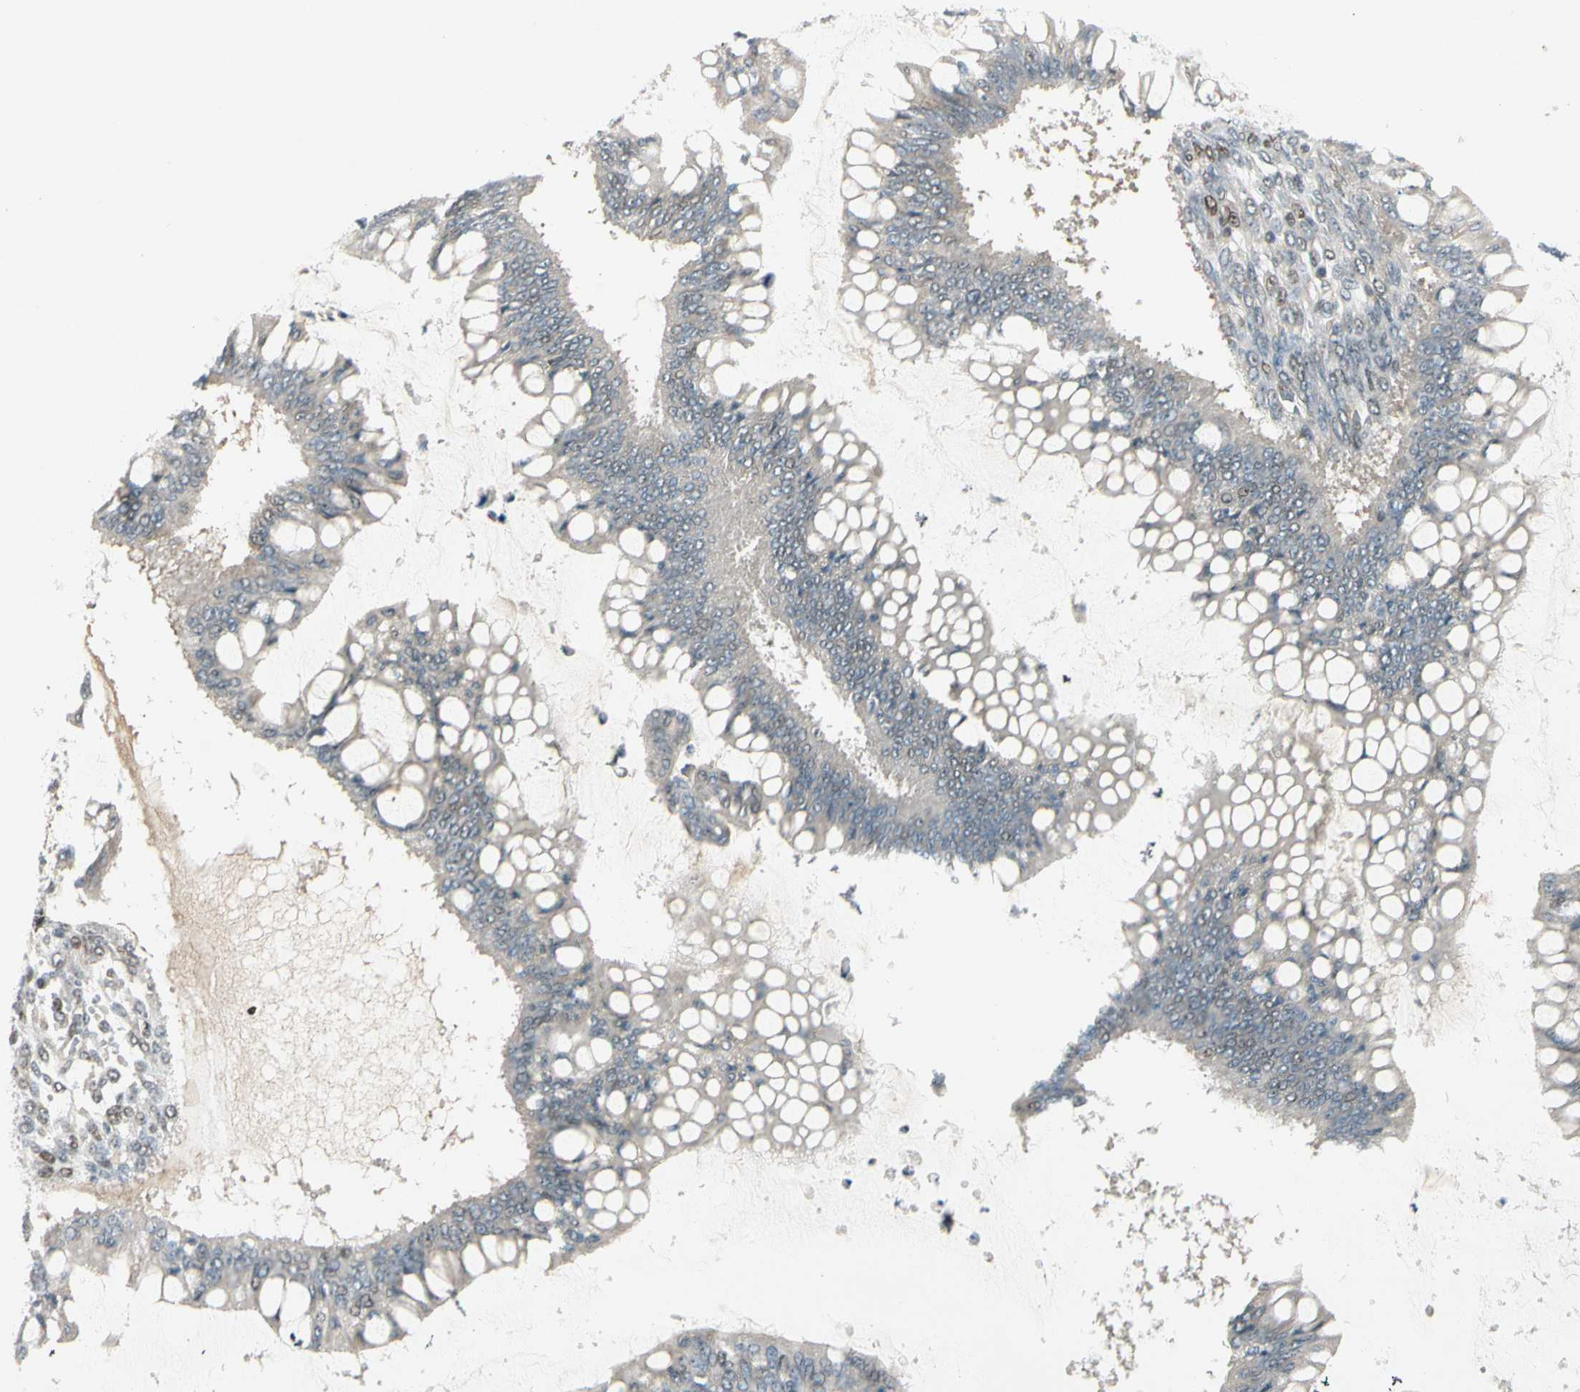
{"staining": {"intensity": "negative", "quantity": "none", "location": "none"}, "tissue": "ovarian cancer", "cell_type": "Tumor cells", "image_type": "cancer", "snomed": [{"axis": "morphology", "description": "Cystadenocarcinoma, mucinous, NOS"}, {"axis": "topography", "description": "Ovary"}], "caption": "Tumor cells are negative for brown protein staining in ovarian cancer (mucinous cystadenocarcinoma).", "gene": "GTF3A", "patient": {"sex": "female", "age": 73}}